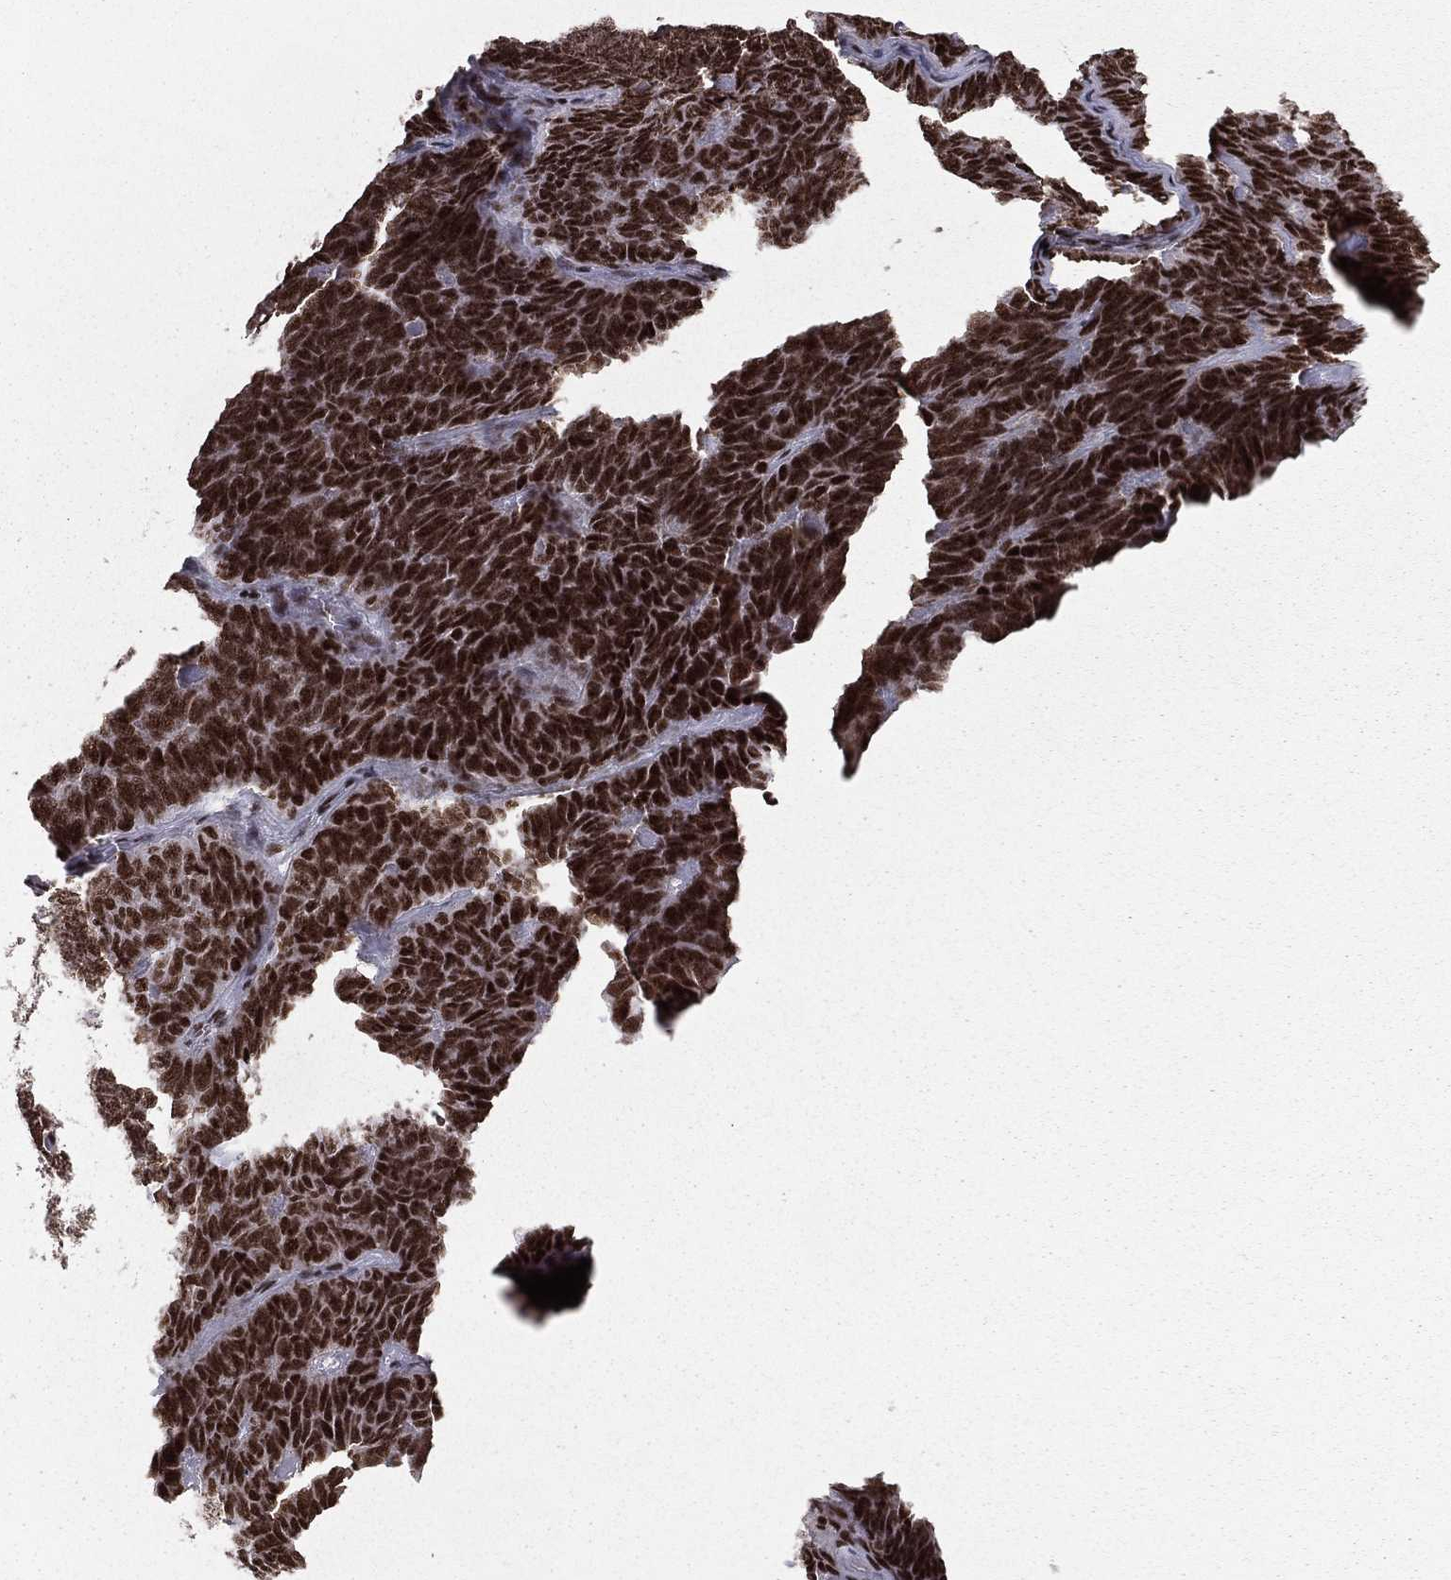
{"staining": {"intensity": "strong", "quantity": ">75%", "location": "nuclear"}, "tissue": "skin cancer", "cell_type": "Tumor cells", "image_type": "cancer", "snomed": [{"axis": "morphology", "description": "Squamous cell carcinoma, NOS"}, {"axis": "topography", "description": "Skin"}, {"axis": "topography", "description": "Anal"}], "caption": "An image of human squamous cell carcinoma (skin) stained for a protein exhibits strong nuclear brown staining in tumor cells. (DAB = brown stain, brightfield microscopy at high magnification).", "gene": "NFYB", "patient": {"sex": "female", "age": 51}}